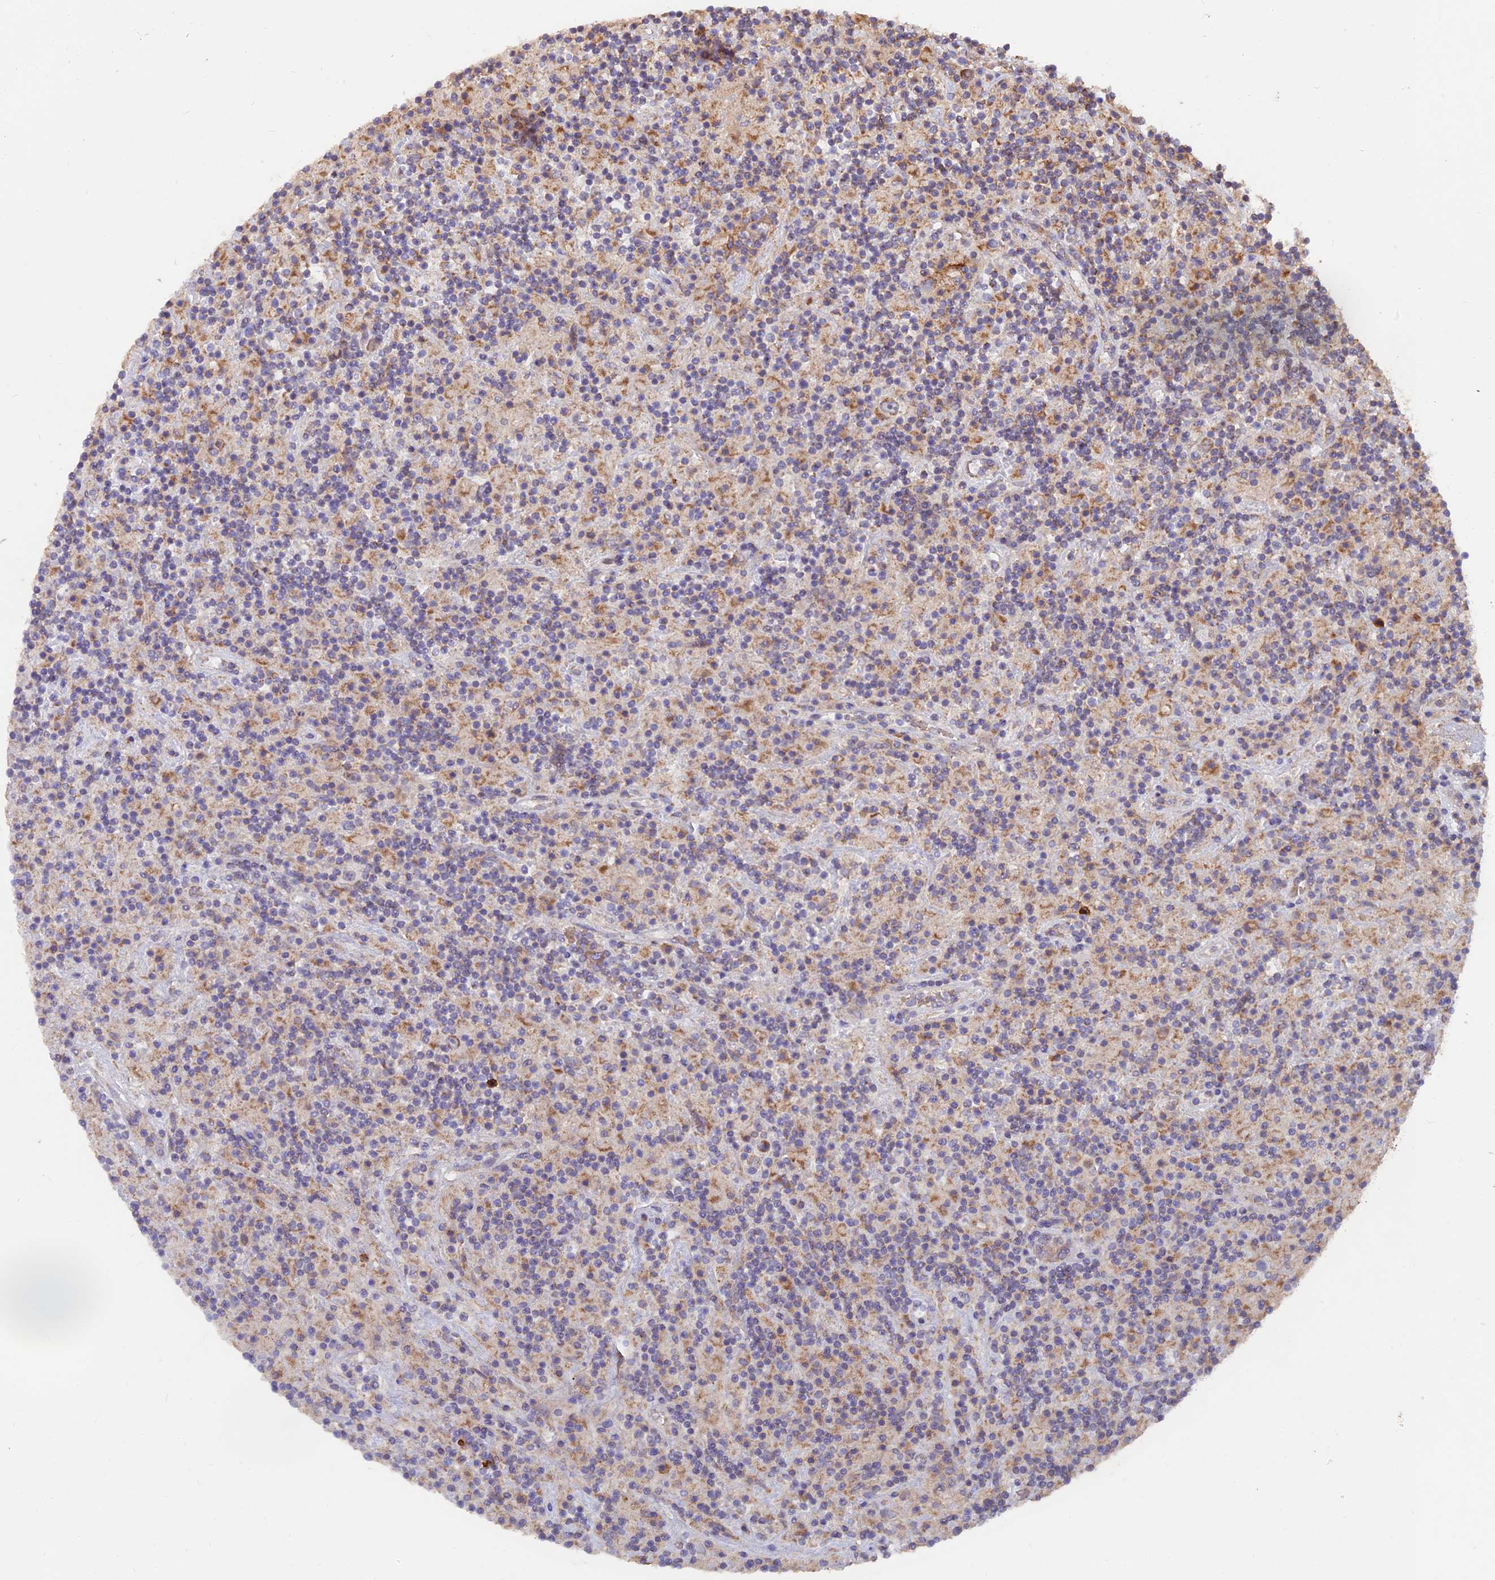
{"staining": {"intensity": "moderate", "quantity": ">75%", "location": "cytoplasmic/membranous"}, "tissue": "lymphoma", "cell_type": "Tumor cells", "image_type": "cancer", "snomed": [{"axis": "morphology", "description": "Hodgkin's disease, NOS"}, {"axis": "topography", "description": "Lymph node"}], "caption": "High-magnification brightfield microscopy of Hodgkin's disease stained with DAB (brown) and counterstained with hematoxylin (blue). tumor cells exhibit moderate cytoplasmic/membranous staining is seen in approximately>75% of cells. (brown staining indicates protein expression, while blue staining denotes nuclei).", "gene": "IFT22", "patient": {"sex": "male", "age": 70}}